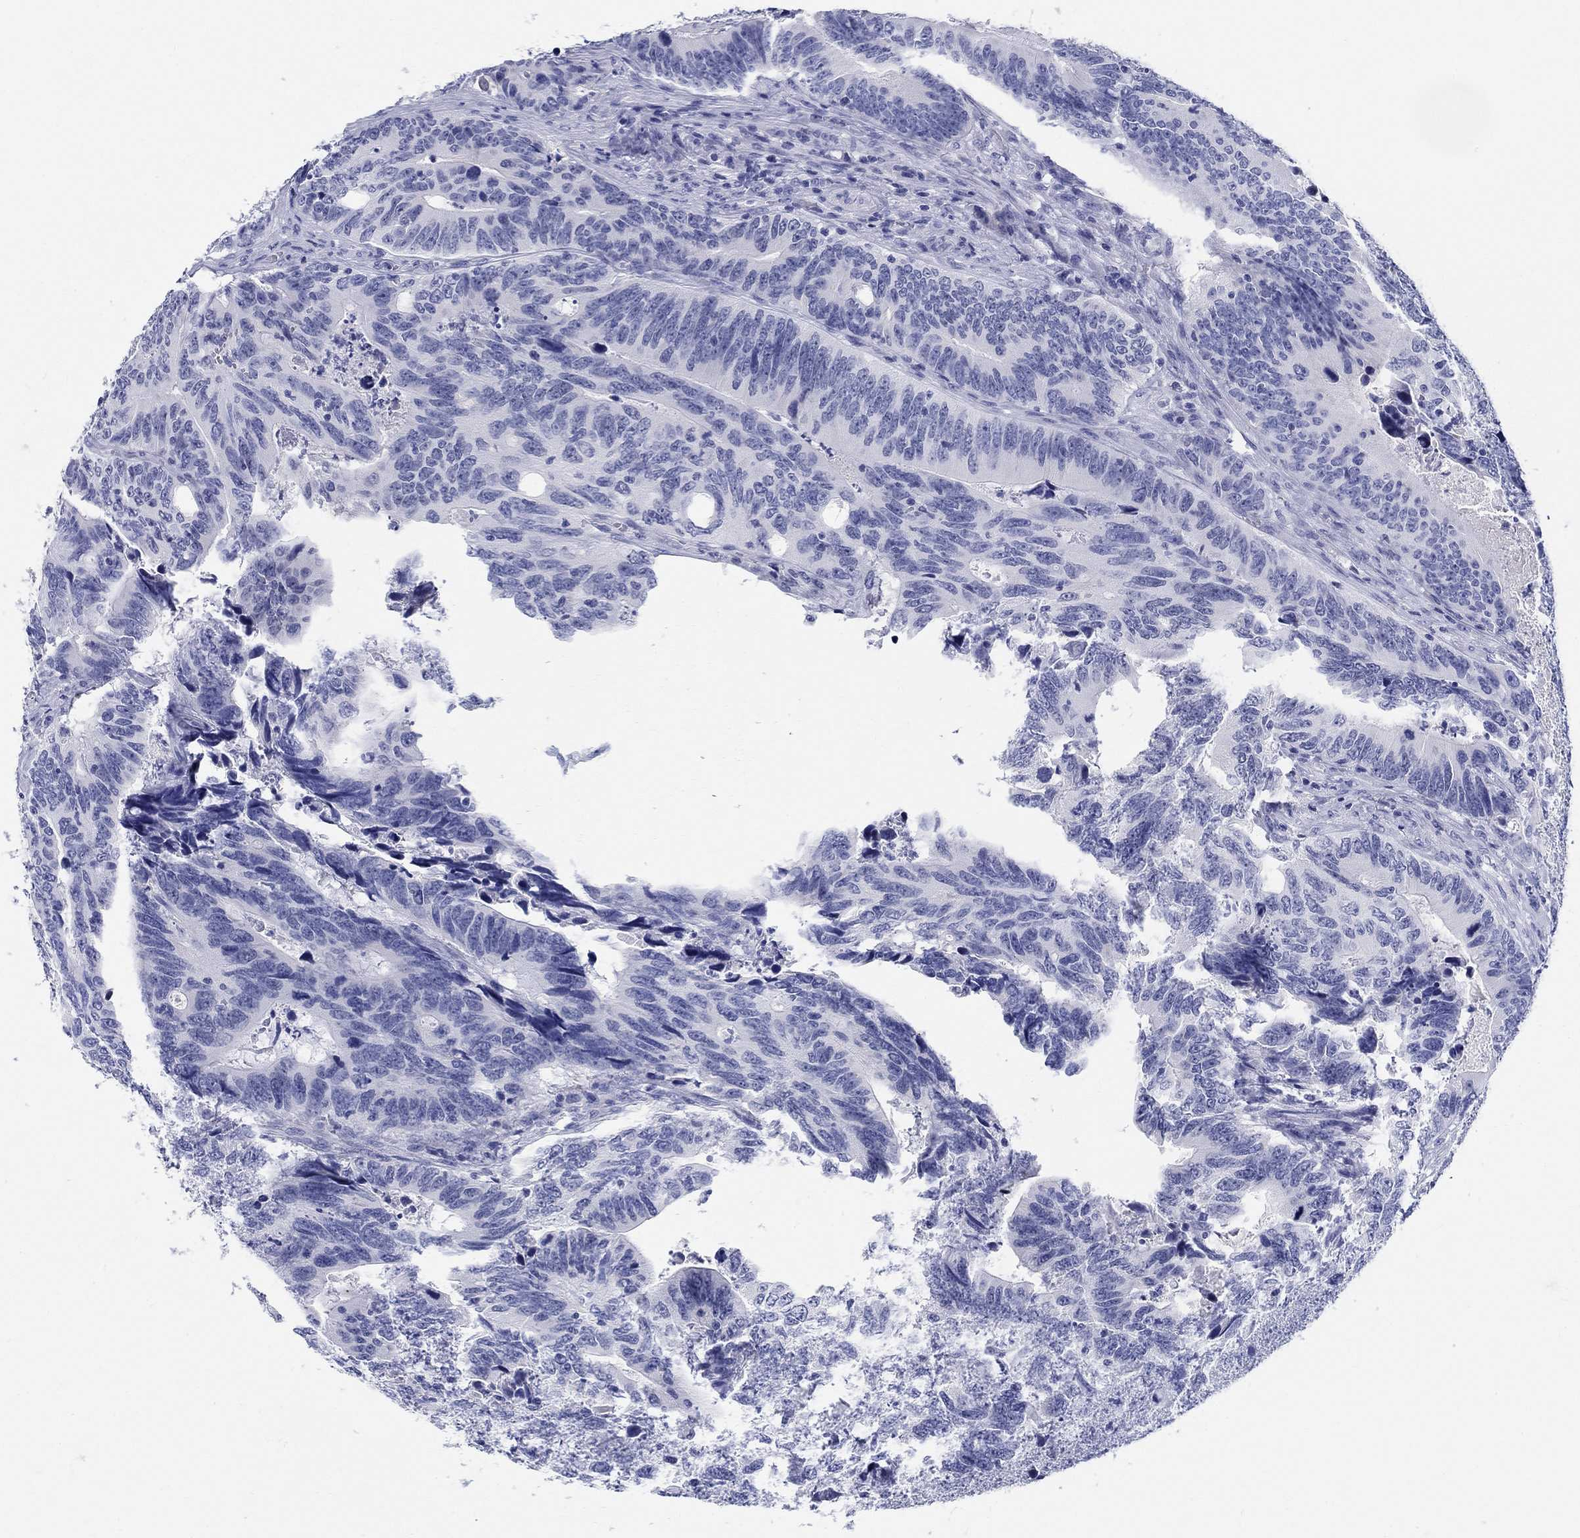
{"staining": {"intensity": "negative", "quantity": "none", "location": "none"}, "tissue": "colorectal cancer", "cell_type": "Tumor cells", "image_type": "cancer", "snomed": [{"axis": "morphology", "description": "Adenocarcinoma, NOS"}, {"axis": "topography", "description": "Colon"}], "caption": "An immunohistochemistry (IHC) micrograph of colorectal cancer is shown. There is no staining in tumor cells of colorectal cancer.", "gene": "LAMP5", "patient": {"sex": "female", "age": 90}}